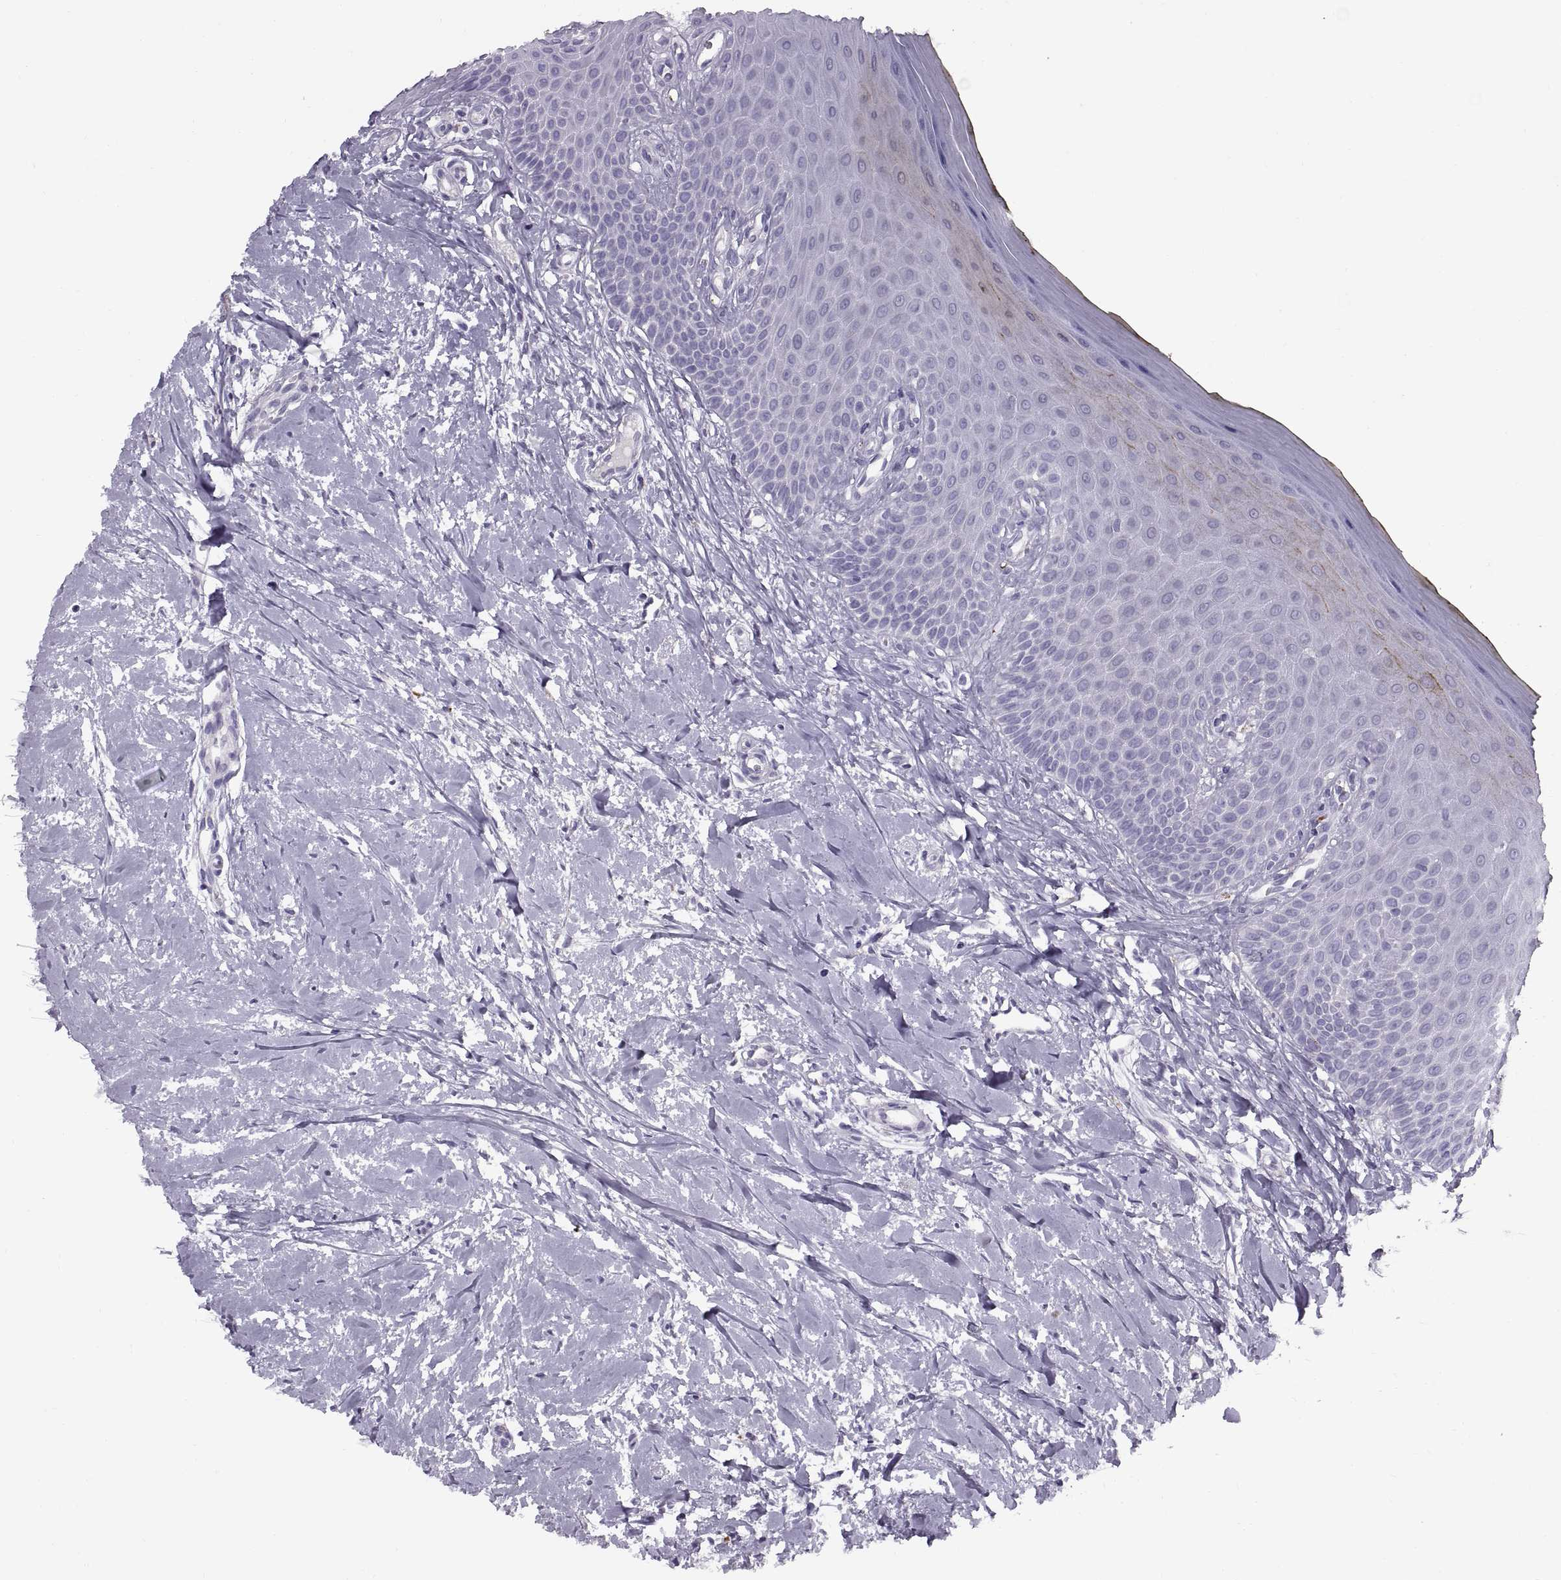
{"staining": {"intensity": "negative", "quantity": "none", "location": "none"}, "tissue": "oral mucosa", "cell_type": "Squamous epithelial cells", "image_type": "normal", "snomed": [{"axis": "morphology", "description": "Normal tissue, NOS"}, {"axis": "topography", "description": "Oral tissue"}], "caption": "Immunohistochemical staining of normal oral mucosa demonstrates no significant positivity in squamous epithelial cells.", "gene": "CALCR", "patient": {"sex": "female", "age": 43}}